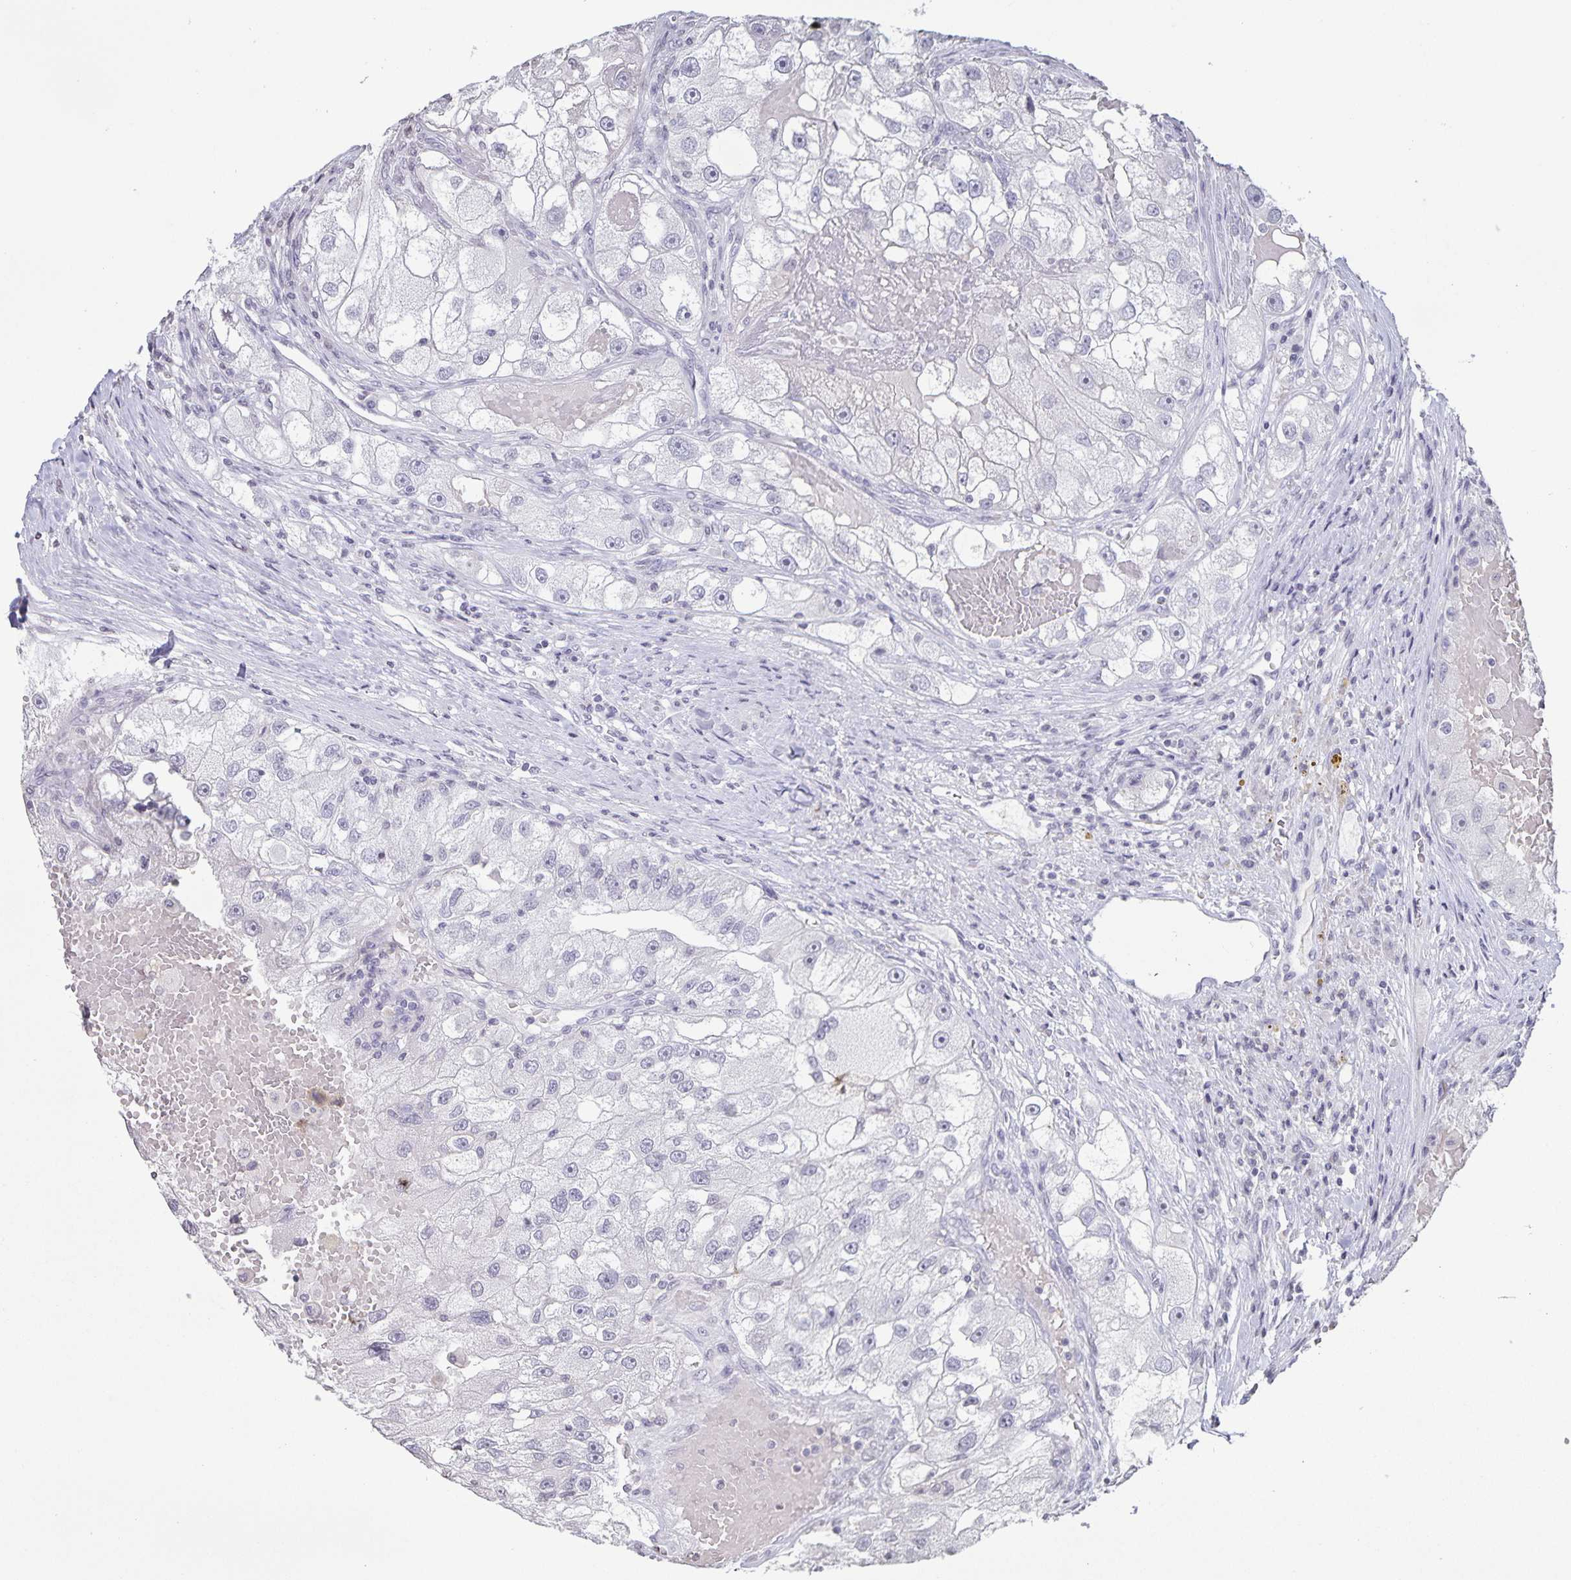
{"staining": {"intensity": "negative", "quantity": "none", "location": "none"}, "tissue": "renal cancer", "cell_type": "Tumor cells", "image_type": "cancer", "snomed": [{"axis": "morphology", "description": "Adenocarcinoma, NOS"}, {"axis": "topography", "description": "Kidney"}], "caption": "Tumor cells are negative for protein expression in human renal cancer.", "gene": "AQP4", "patient": {"sex": "male", "age": 63}}